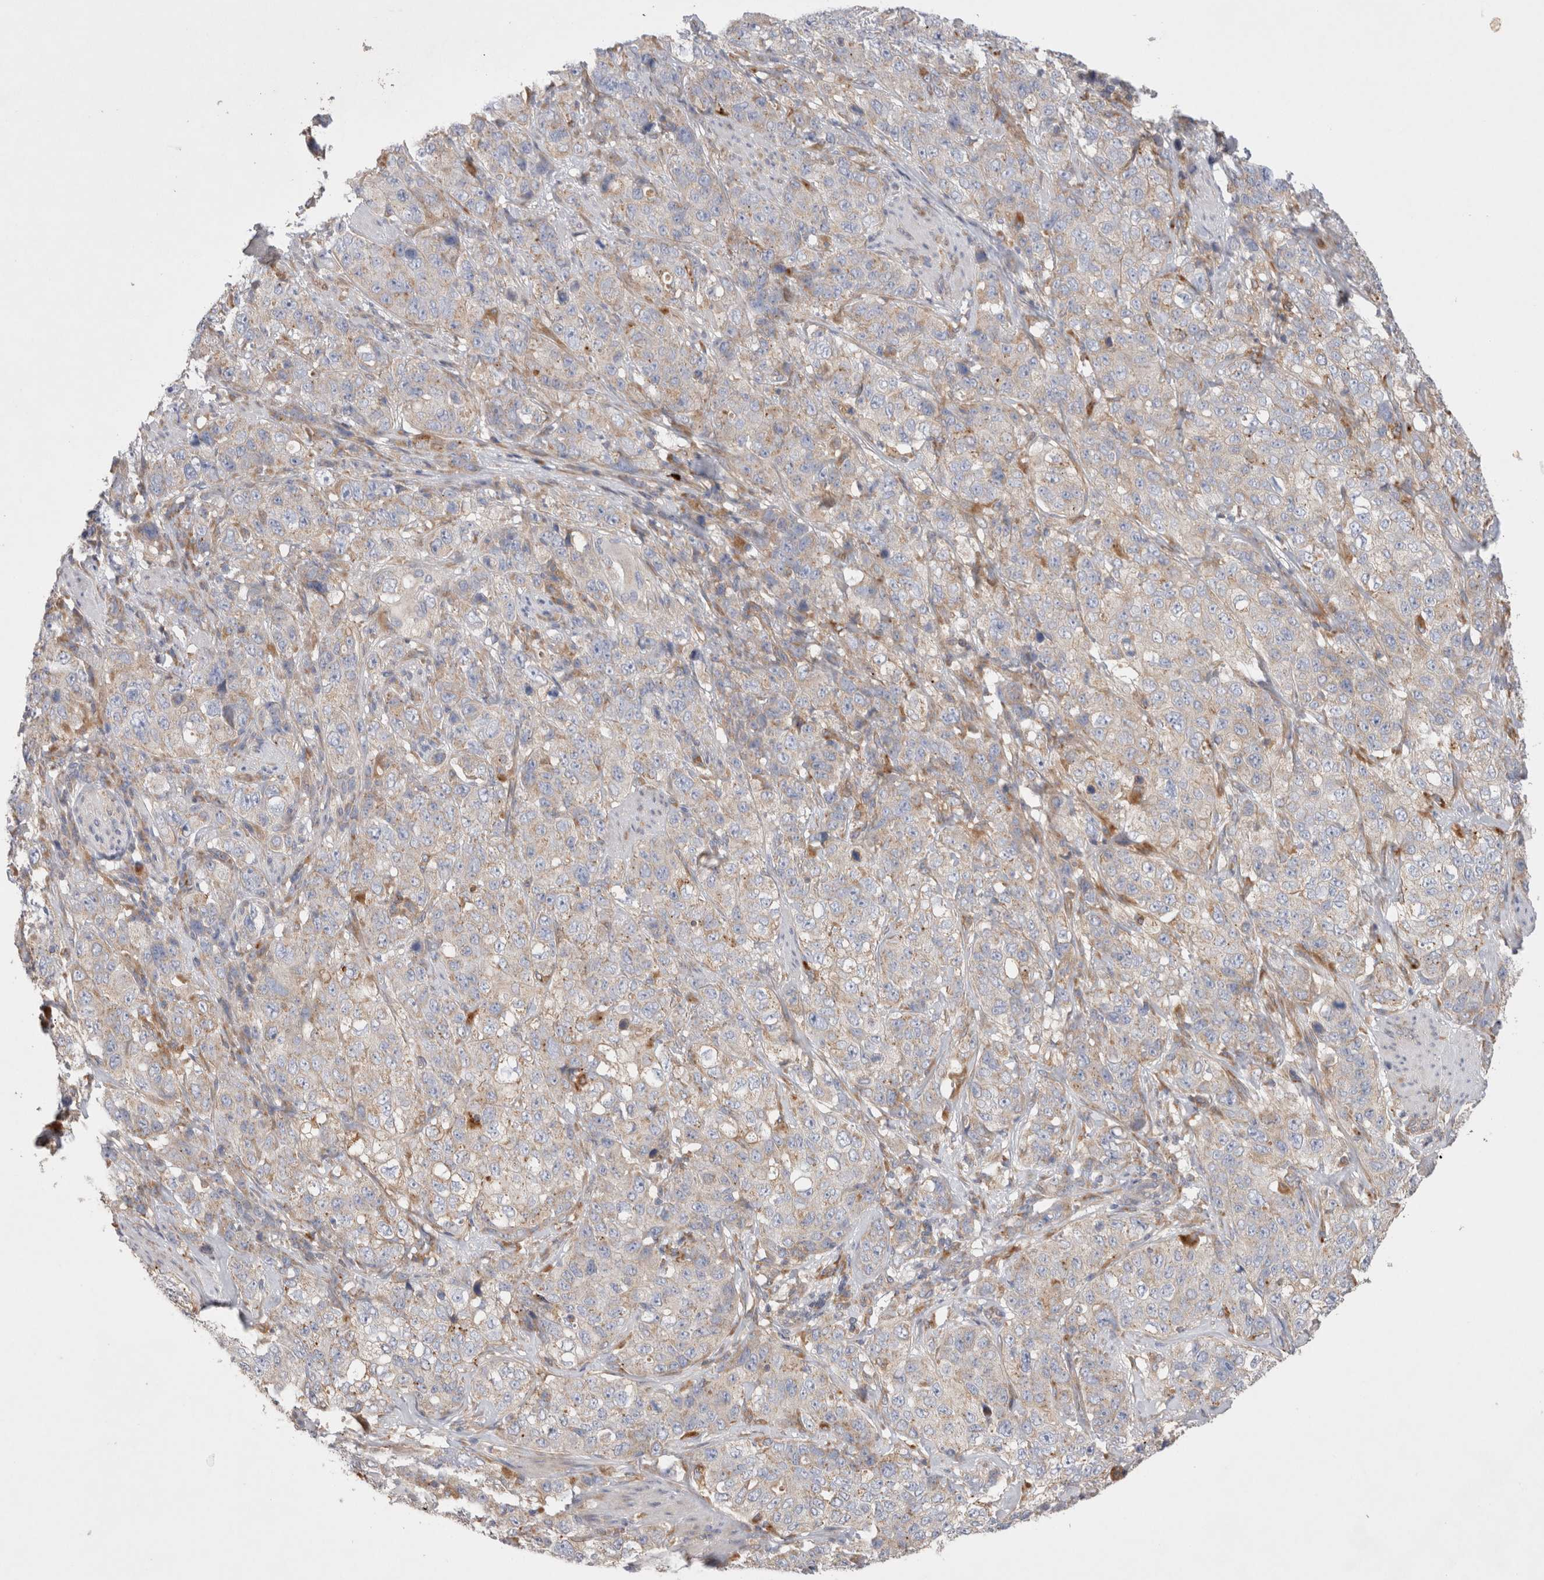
{"staining": {"intensity": "negative", "quantity": "none", "location": "none"}, "tissue": "stomach cancer", "cell_type": "Tumor cells", "image_type": "cancer", "snomed": [{"axis": "morphology", "description": "Adenocarcinoma, NOS"}, {"axis": "topography", "description": "Stomach"}], "caption": "An IHC micrograph of stomach cancer (adenocarcinoma) is shown. There is no staining in tumor cells of stomach cancer (adenocarcinoma). (Brightfield microscopy of DAB (3,3'-diaminobenzidine) immunohistochemistry at high magnification).", "gene": "TBC1D16", "patient": {"sex": "male", "age": 48}}